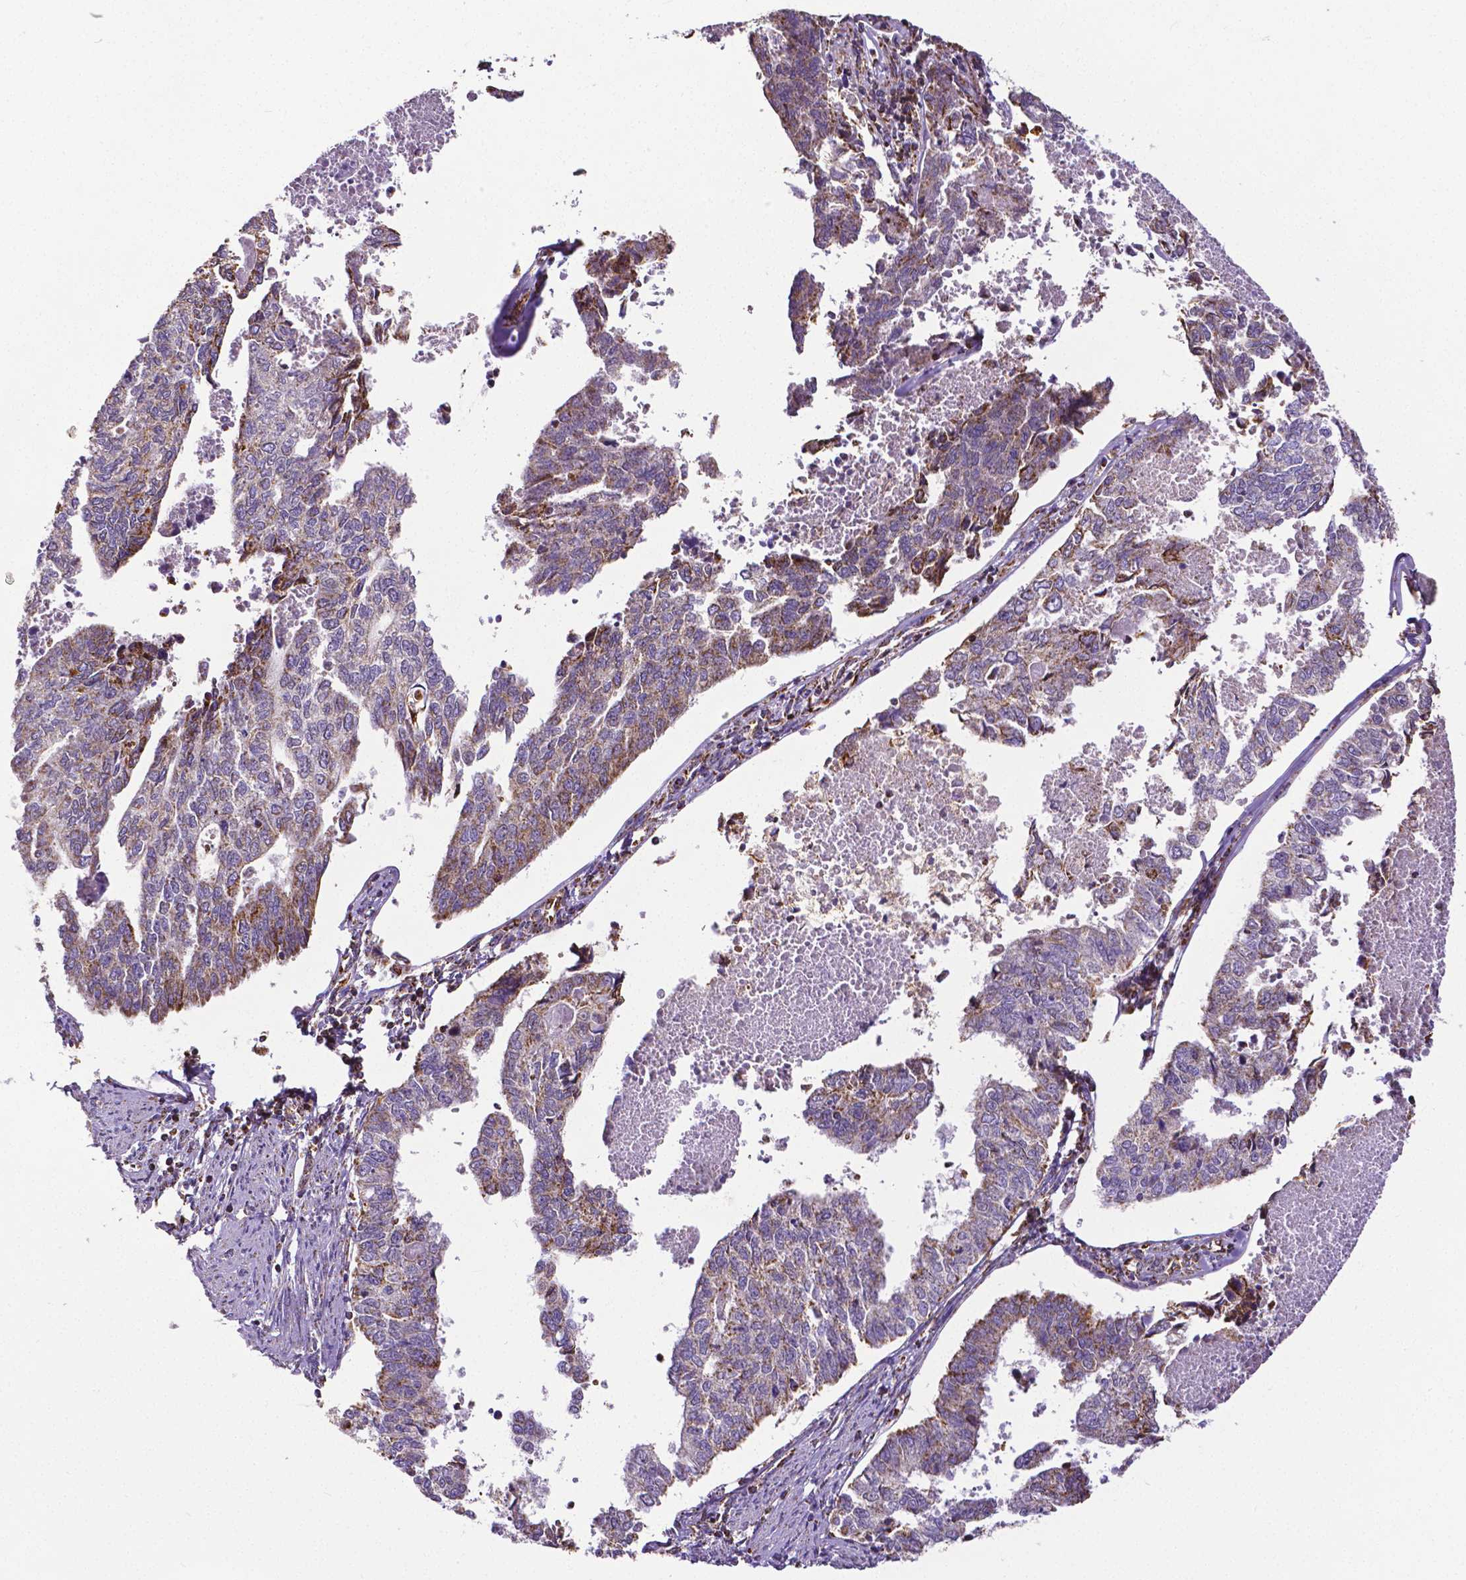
{"staining": {"intensity": "moderate", "quantity": "25%-75%", "location": "cytoplasmic/membranous"}, "tissue": "endometrial cancer", "cell_type": "Tumor cells", "image_type": "cancer", "snomed": [{"axis": "morphology", "description": "Adenocarcinoma, NOS"}, {"axis": "topography", "description": "Endometrium"}], "caption": "Protein analysis of adenocarcinoma (endometrial) tissue shows moderate cytoplasmic/membranous staining in about 25%-75% of tumor cells.", "gene": "MACC1", "patient": {"sex": "female", "age": 73}}